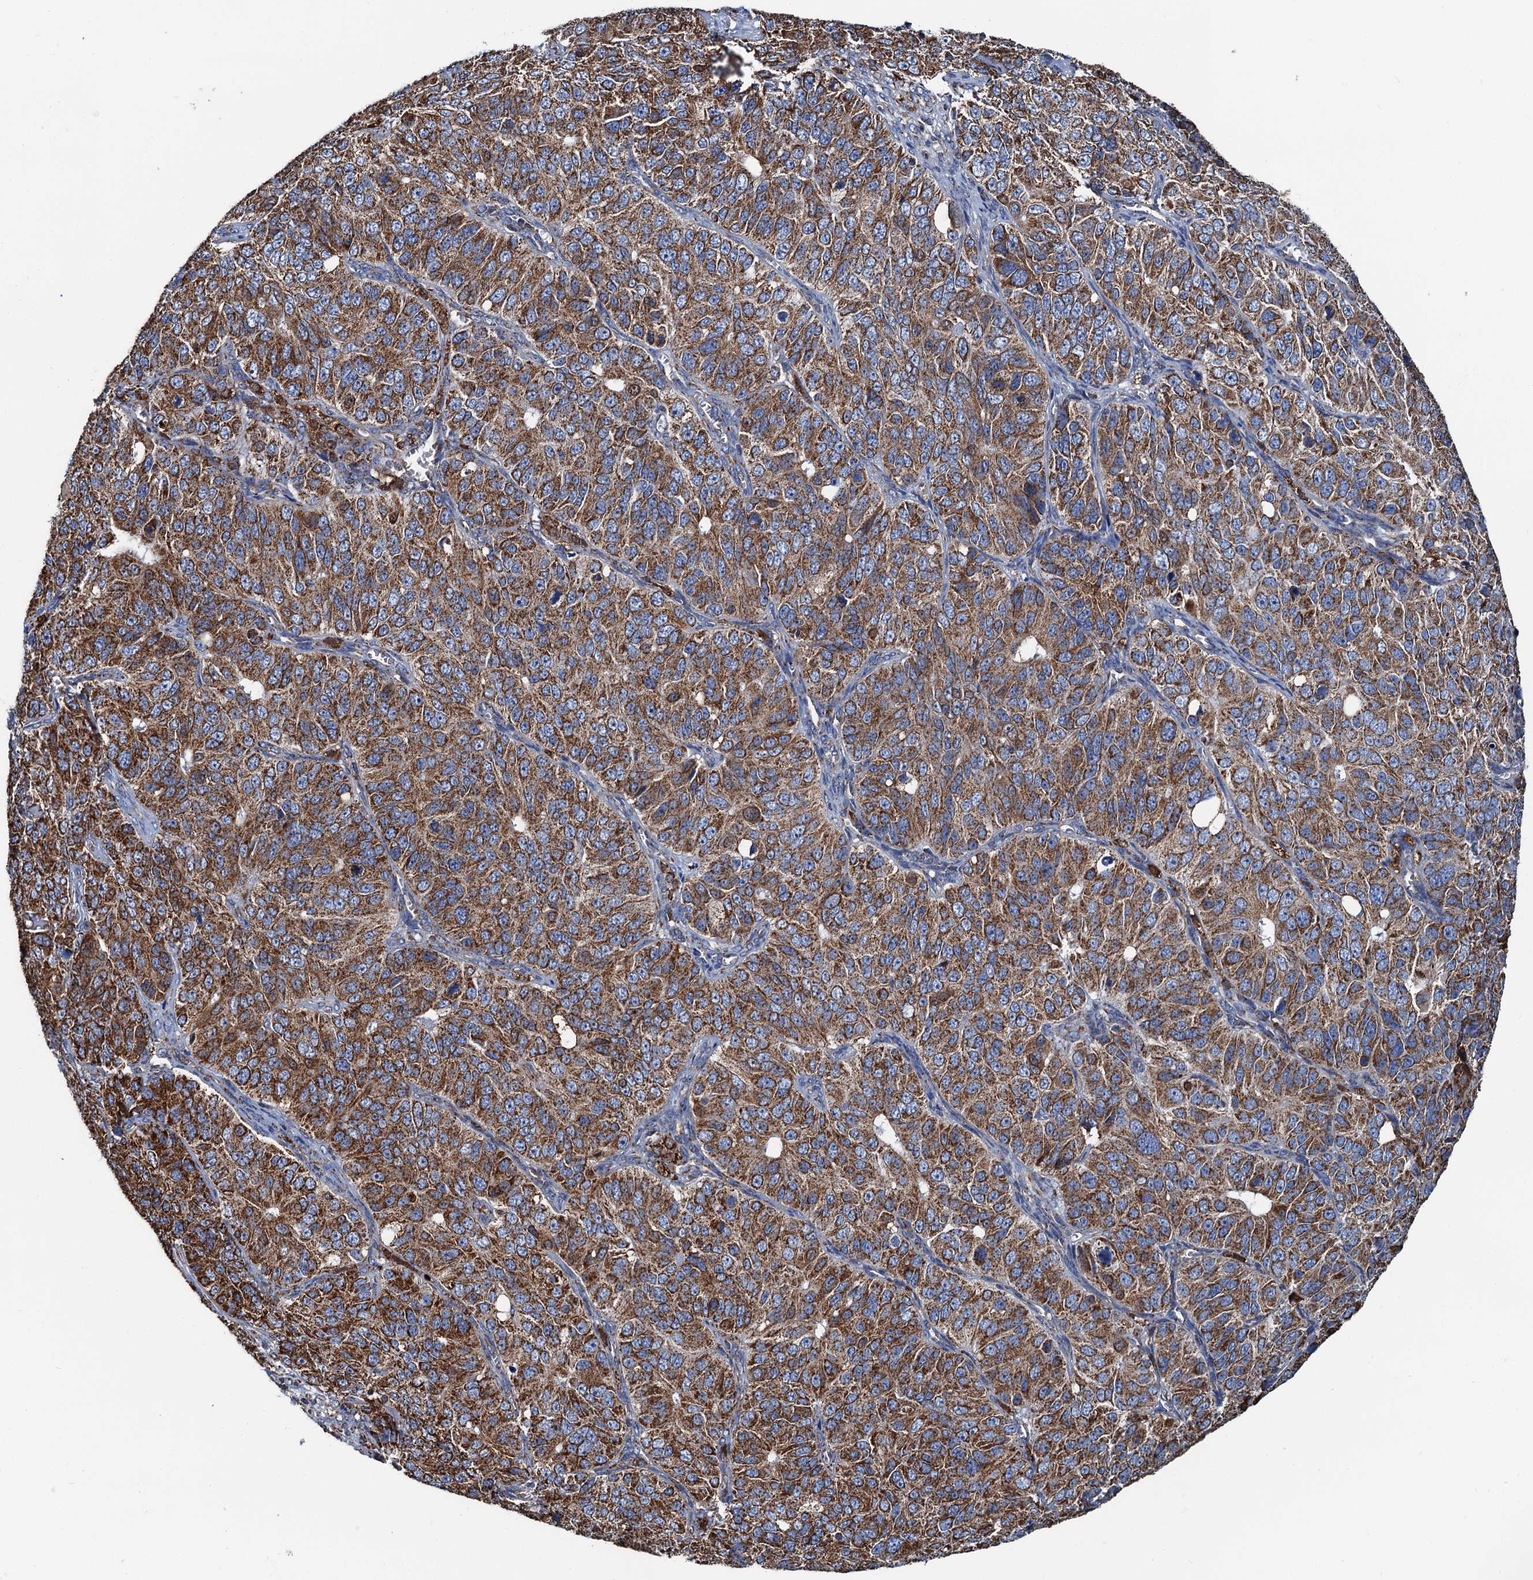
{"staining": {"intensity": "strong", "quantity": ">75%", "location": "cytoplasmic/membranous"}, "tissue": "ovarian cancer", "cell_type": "Tumor cells", "image_type": "cancer", "snomed": [{"axis": "morphology", "description": "Carcinoma, endometroid"}, {"axis": "topography", "description": "Ovary"}], "caption": "The immunohistochemical stain shows strong cytoplasmic/membranous positivity in tumor cells of ovarian cancer (endometroid carcinoma) tissue. Nuclei are stained in blue.", "gene": "AAGAB", "patient": {"sex": "female", "age": 51}}